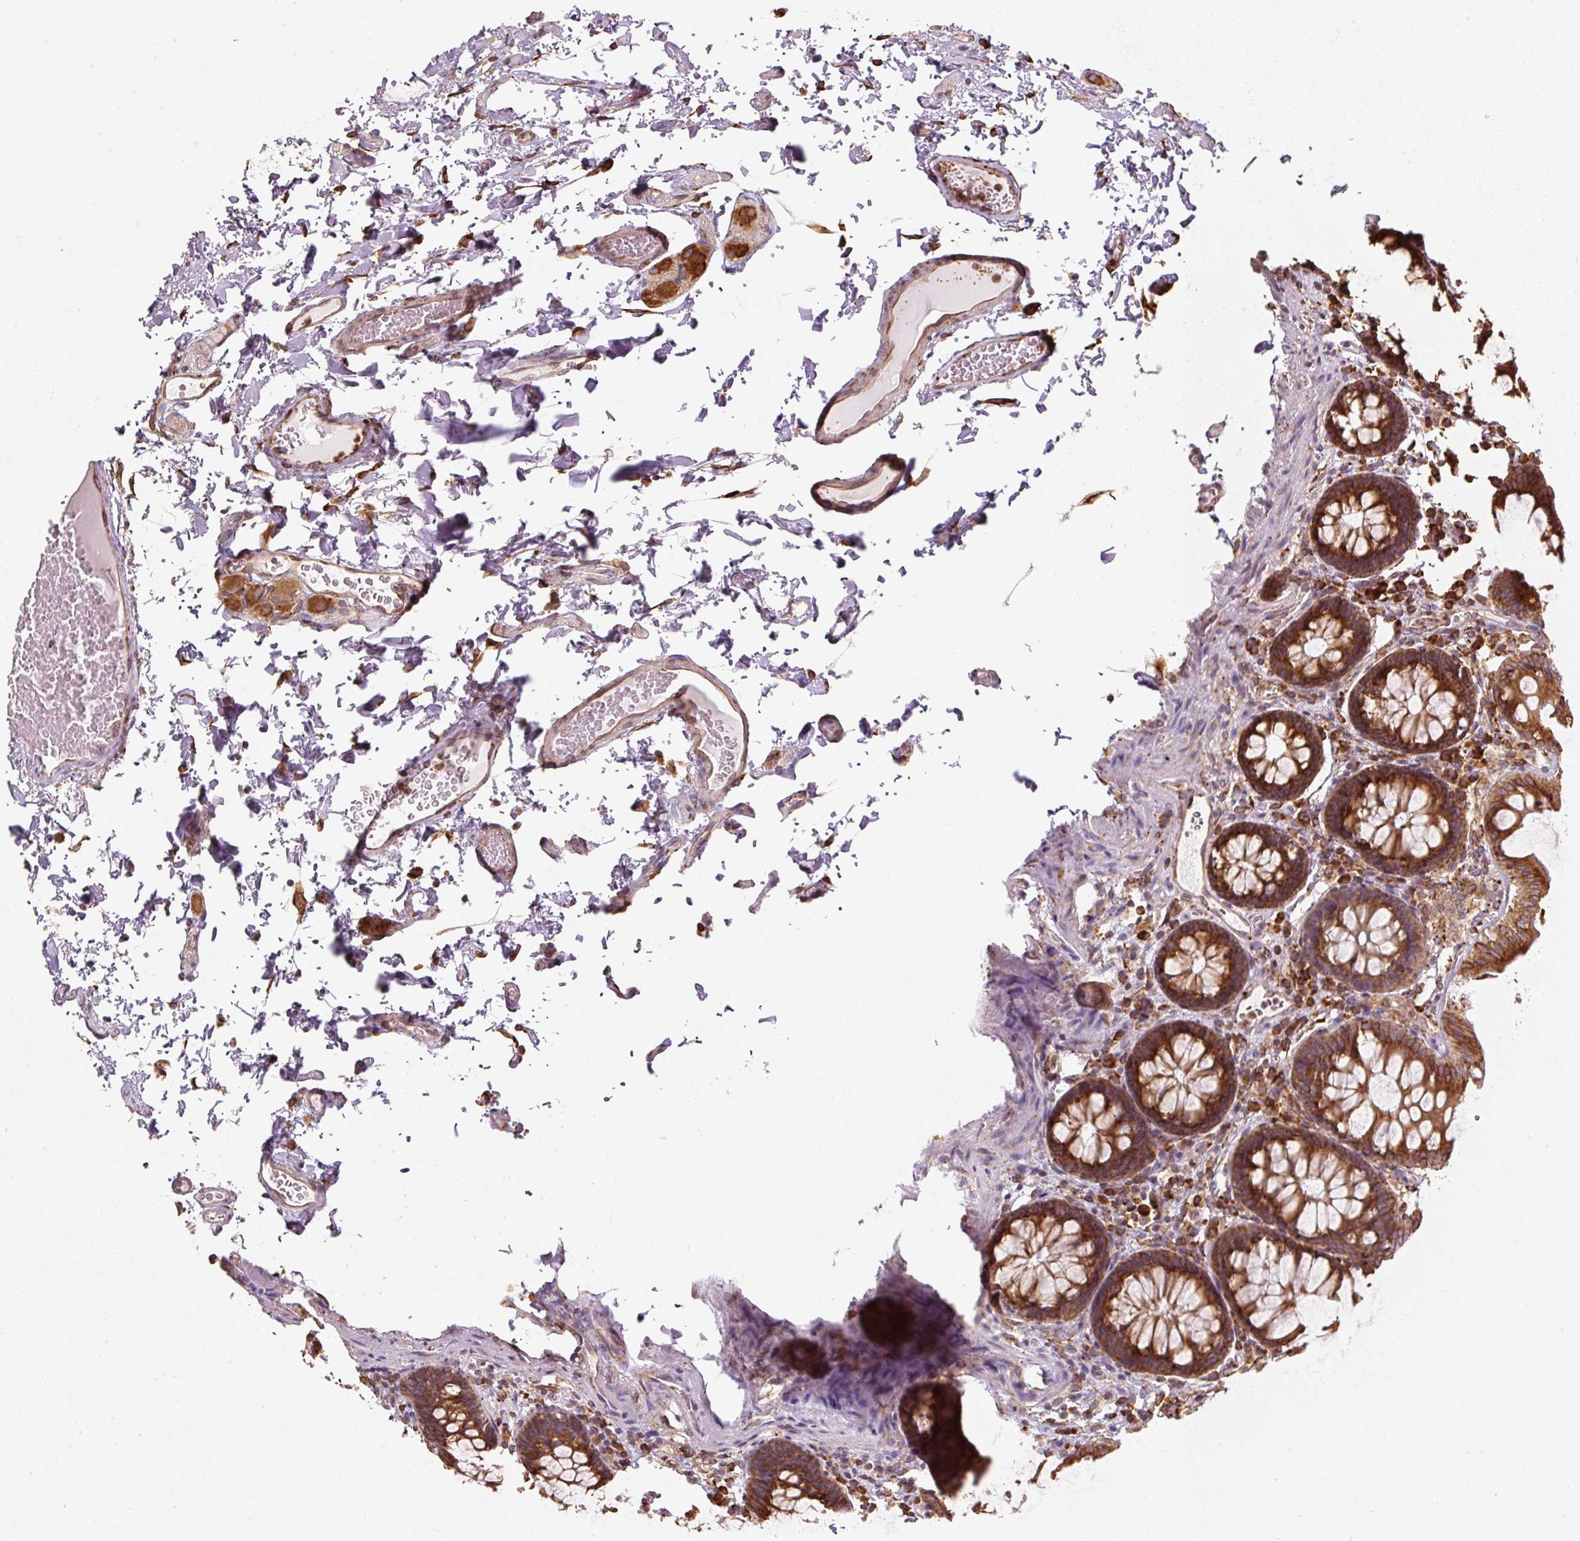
{"staining": {"intensity": "moderate", "quantity": ">75%", "location": "cytoplasmic/membranous"}, "tissue": "colon", "cell_type": "Endothelial cells", "image_type": "normal", "snomed": [{"axis": "morphology", "description": "Normal tissue, NOS"}, {"axis": "topography", "description": "Colon"}, {"axis": "topography", "description": "Peripheral nerve tissue"}], "caption": "A brown stain labels moderate cytoplasmic/membranous staining of a protein in endothelial cells of unremarkable colon. The protein of interest is stained brown, and the nuclei are stained in blue (DAB IHC with brightfield microscopy, high magnification).", "gene": "PRKCSH", "patient": {"sex": "male", "age": 84}}